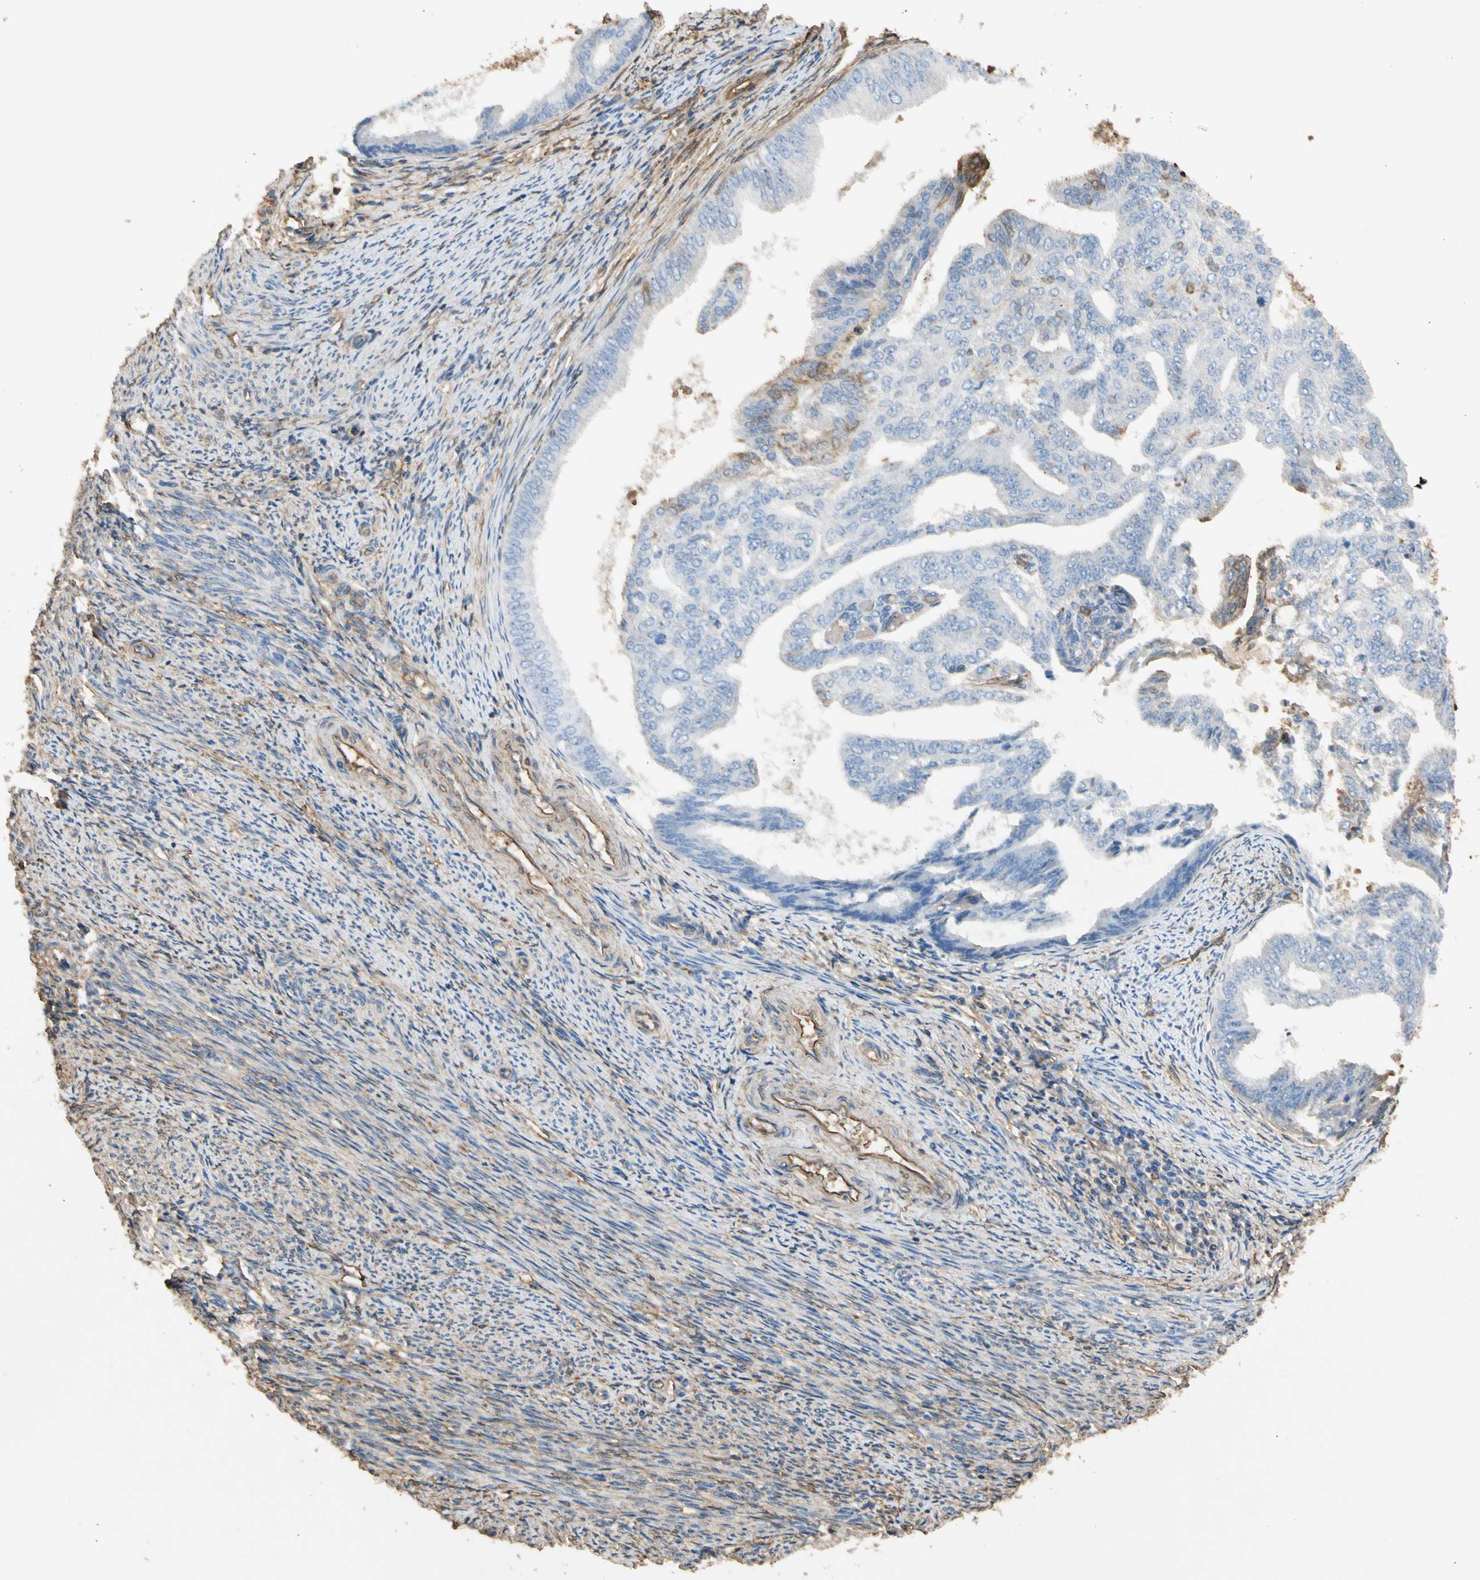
{"staining": {"intensity": "negative", "quantity": "none", "location": "none"}, "tissue": "endometrial cancer", "cell_type": "Tumor cells", "image_type": "cancer", "snomed": [{"axis": "morphology", "description": "Adenocarcinoma, NOS"}, {"axis": "topography", "description": "Endometrium"}], "caption": "This histopathology image is of endometrial cancer stained with IHC to label a protein in brown with the nuclei are counter-stained blue. There is no positivity in tumor cells.", "gene": "S100A6", "patient": {"sex": "female", "age": 58}}